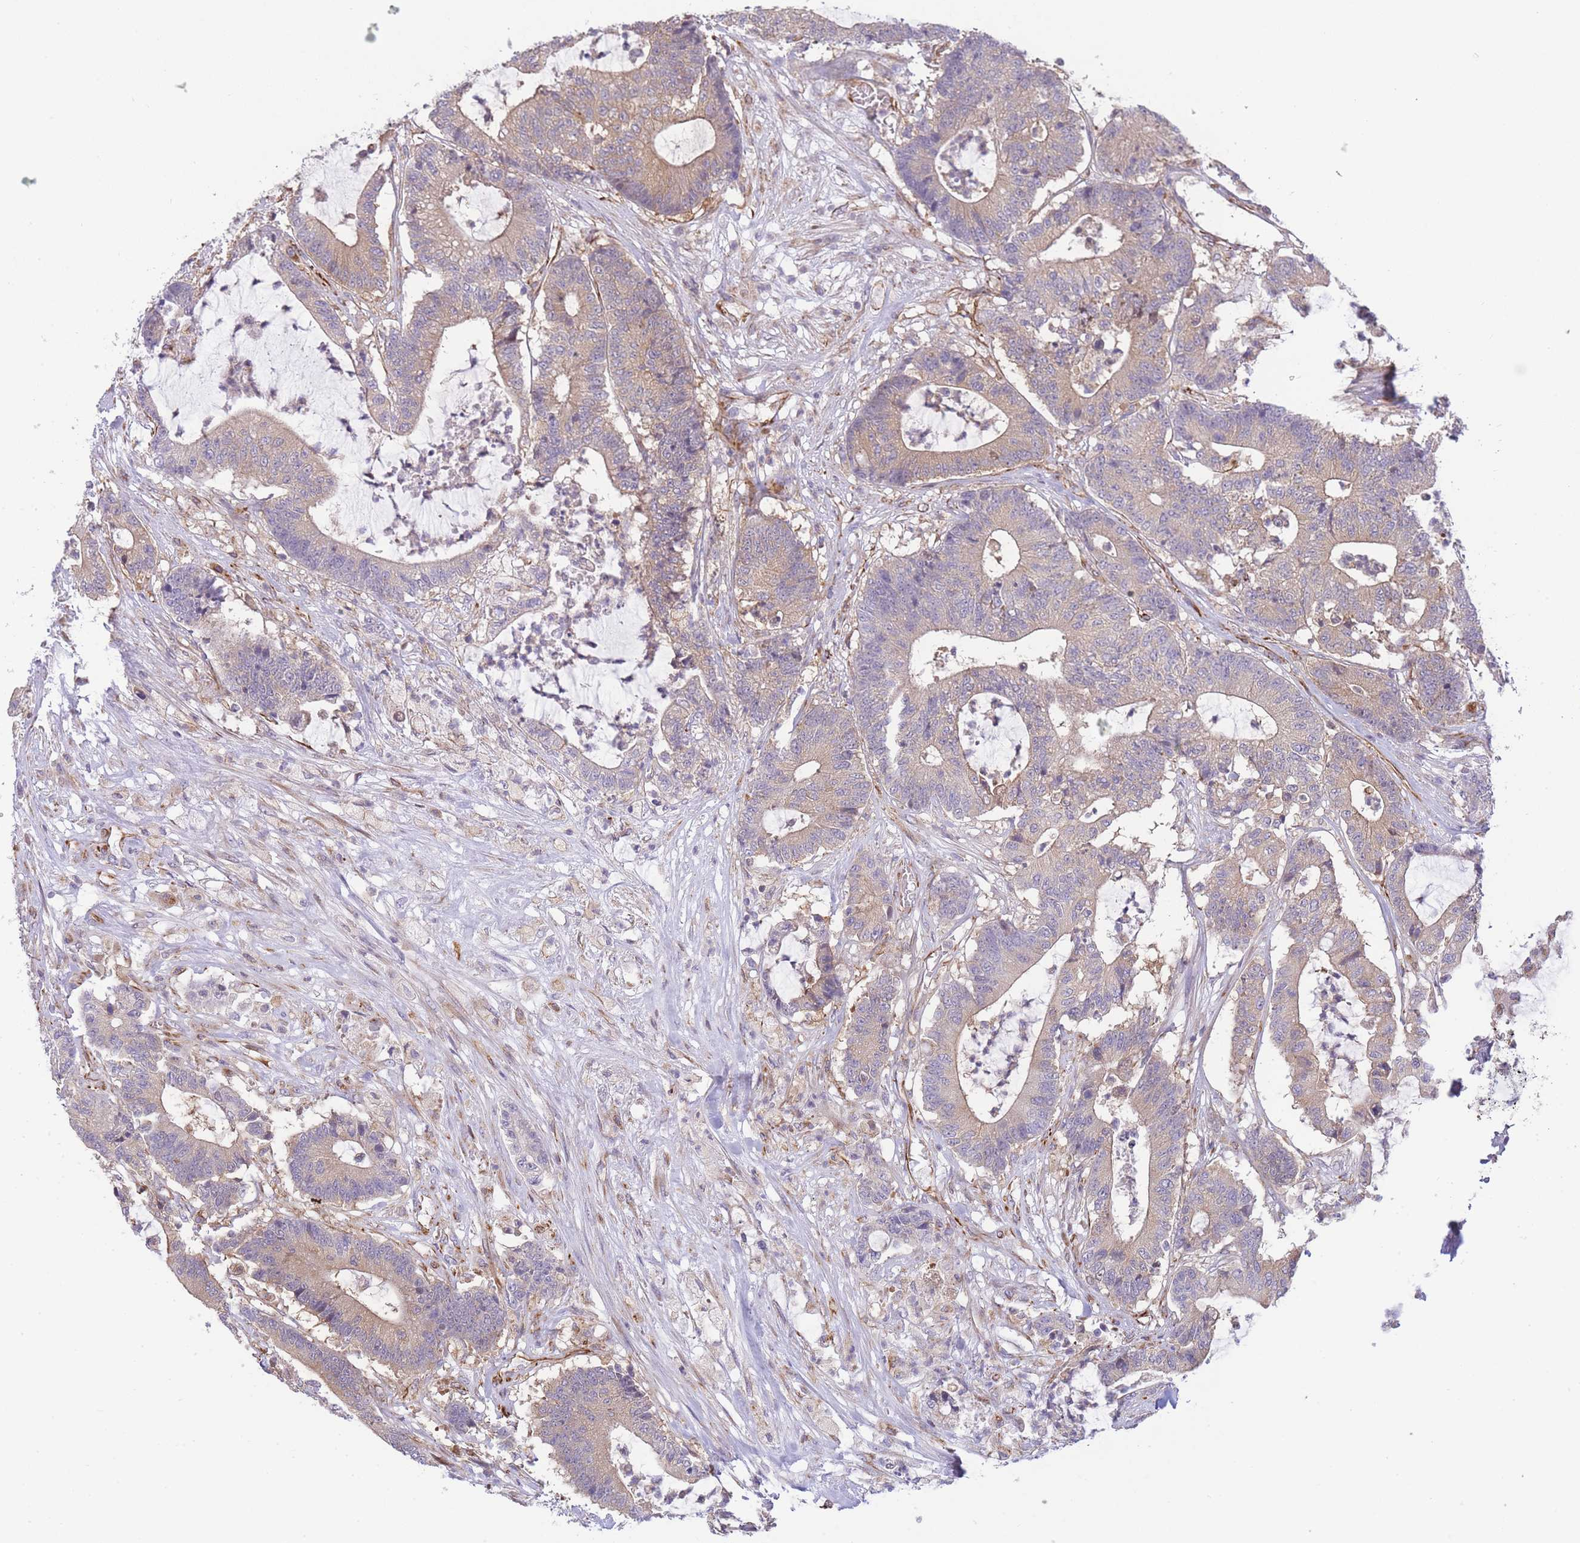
{"staining": {"intensity": "weak", "quantity": "25%-75%", "location": "cytoplasmic/membranous"}, "tissue": "colorectal cancer", "cell_type": "Tumor cells", "image_type": "cancer", "snomed": [{"axis": "morphology", "description": "Adenocarcinoma, NOS"}, {"axis": "topography", "description": "Colon"}], "caption": "This is a histology image of IHC staining of adenocarcinoma (colorectal), which shows weak positivity in the cytoplasmic/membranous of tumor cells.", "gene": "ECPAS", "patient": {"sex": "female", "age": 84}}